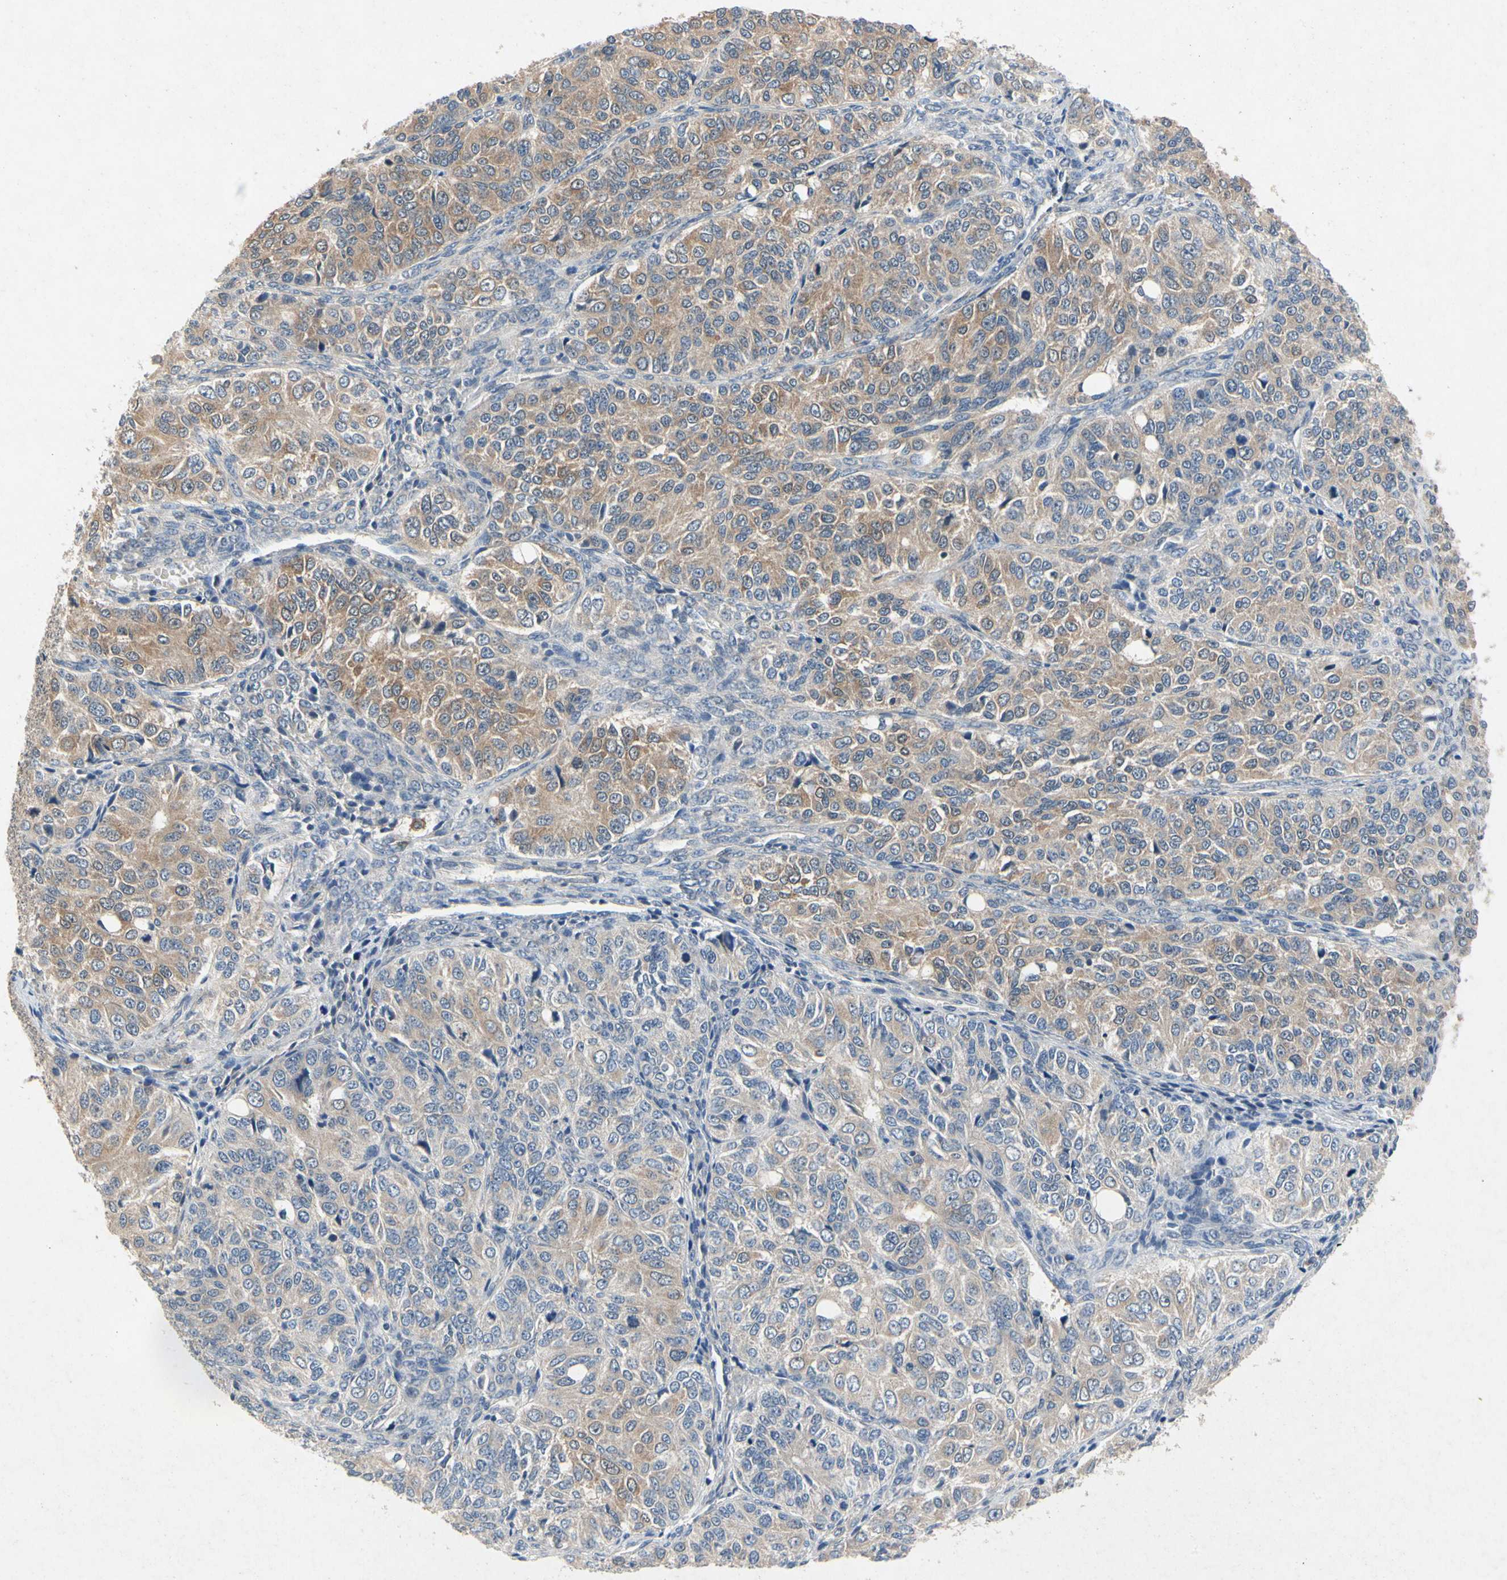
{"staining": {"intensity": "moderate", "quantity": "25%-75%", "location": "cytoplasmic/membranous"}, "tissue": "ovarian cancer", "cell_type": "Tumor cells", "image_type": "cancer", "snomed": [{"axis": "morphology", "description": "Carcinoma, endometroid"}, {"axis": "topography", "description": "Ovary"}], "caption": "Immunohistochemical staining of human ovarian cancer (endometroid carcinoma) shows moderate cytoplasmic/membranous protein positivity in approximately 25%-75% of tumor cells.", "gene": "RPS6KA1", "patient": {"sex": "female", "age": 51}}